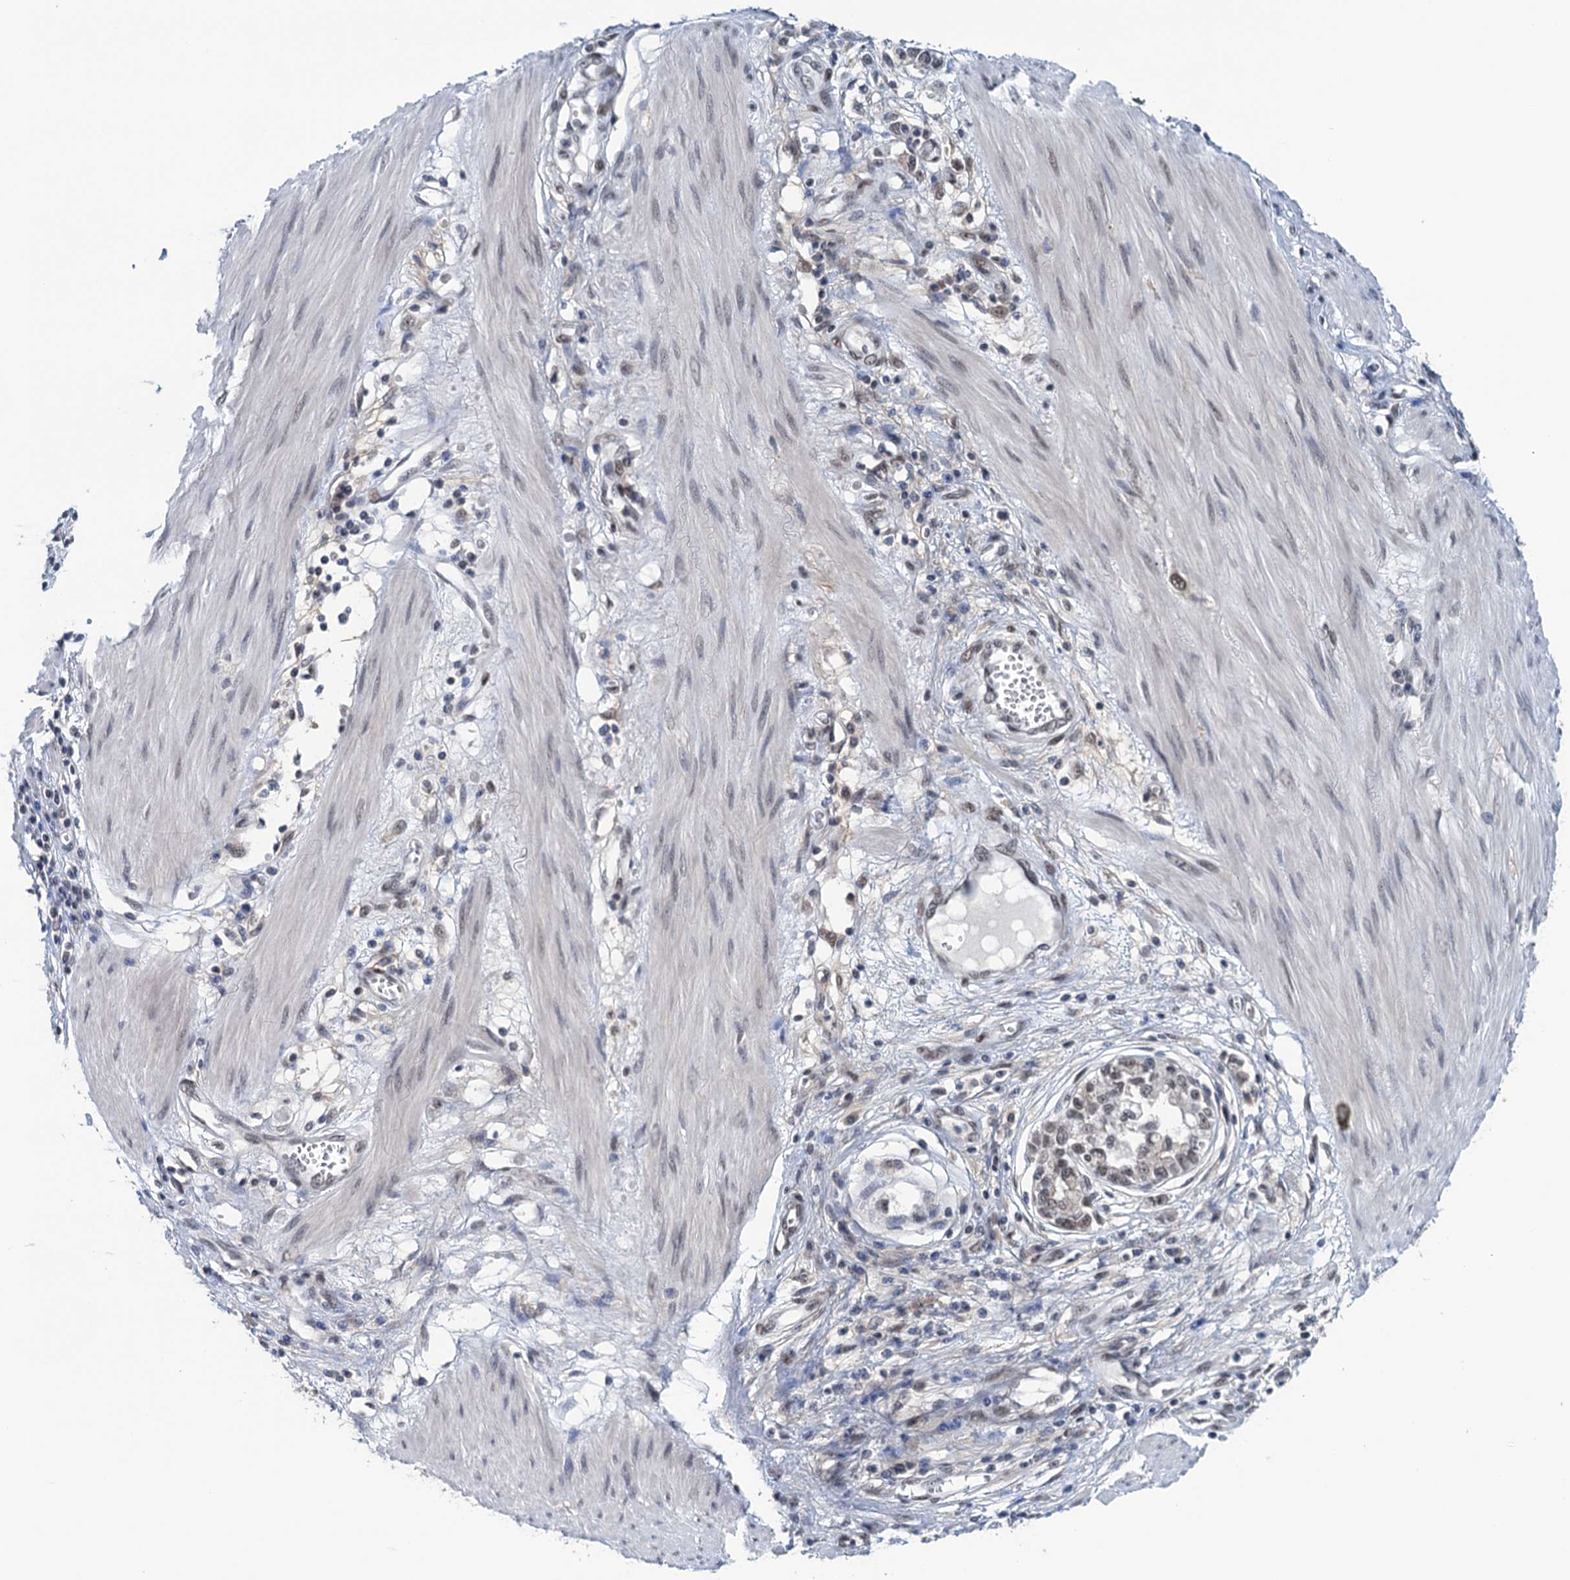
{"staining": {"intensity": "weak", "quantity": ">75%", "location": "nuclear"}, "tissue": "stomach cancer", "cell_type": "Tumor cells", "image_type": "cancer", "snomed": [{"axis": "morphology", "description": "Adenocarcinoma, NOS"}, {"axis": "topography", "description": "Stomach"}], "caption": "Immunohistochemistry of human stomach adenocarcinoma exhibits low levels of weak nuclear staining in about >75% of tumor cells.", "gene": "SAE1", "patient": {"sex": "female", "age": 76}}